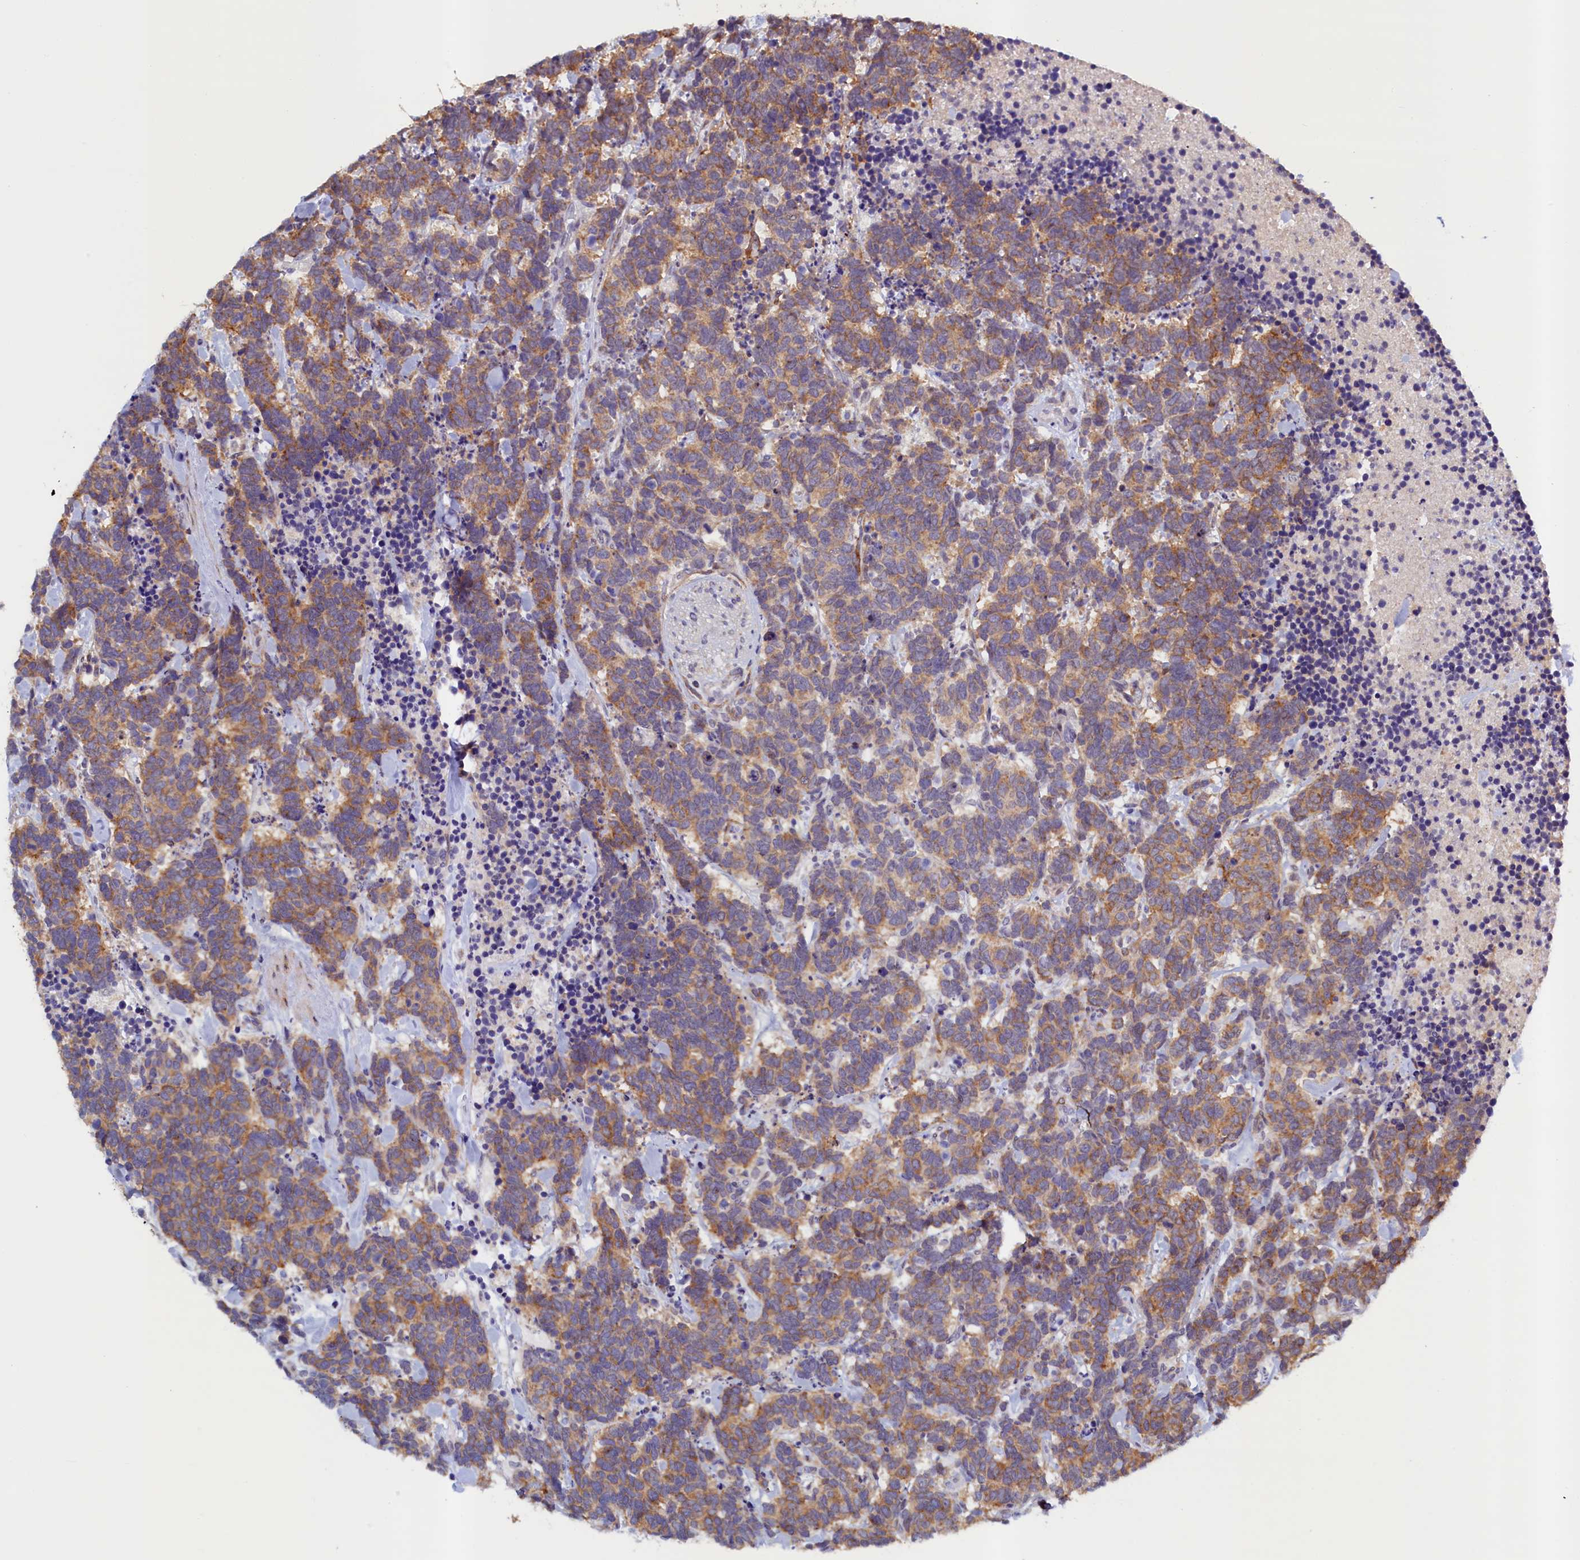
{"staining": {"intensity": "moderate", "quantity": ">75%", "location": "cytoplasmic/membranous"}, "tissue": "carcinoid", "cell_type": "Tumor cells", "image_type": "cancer", "snomed": [{"axis": "morphology", "description": "Carcinoma, NOS"}, {"axis": "morphology", "description": "Carcinoid, malignant, NOS"}, {"axis": "topography", "description": "Prostate"}], "caption": "Moderate cytoplasmic/membranous protein expression is identified in about >75% of tumor cells in carcinoma. (Brightfield microscopy of DAB IHC at high magnification).", "gene": "PACSIN3", "patient": {"sex": "male", "age": 57}}